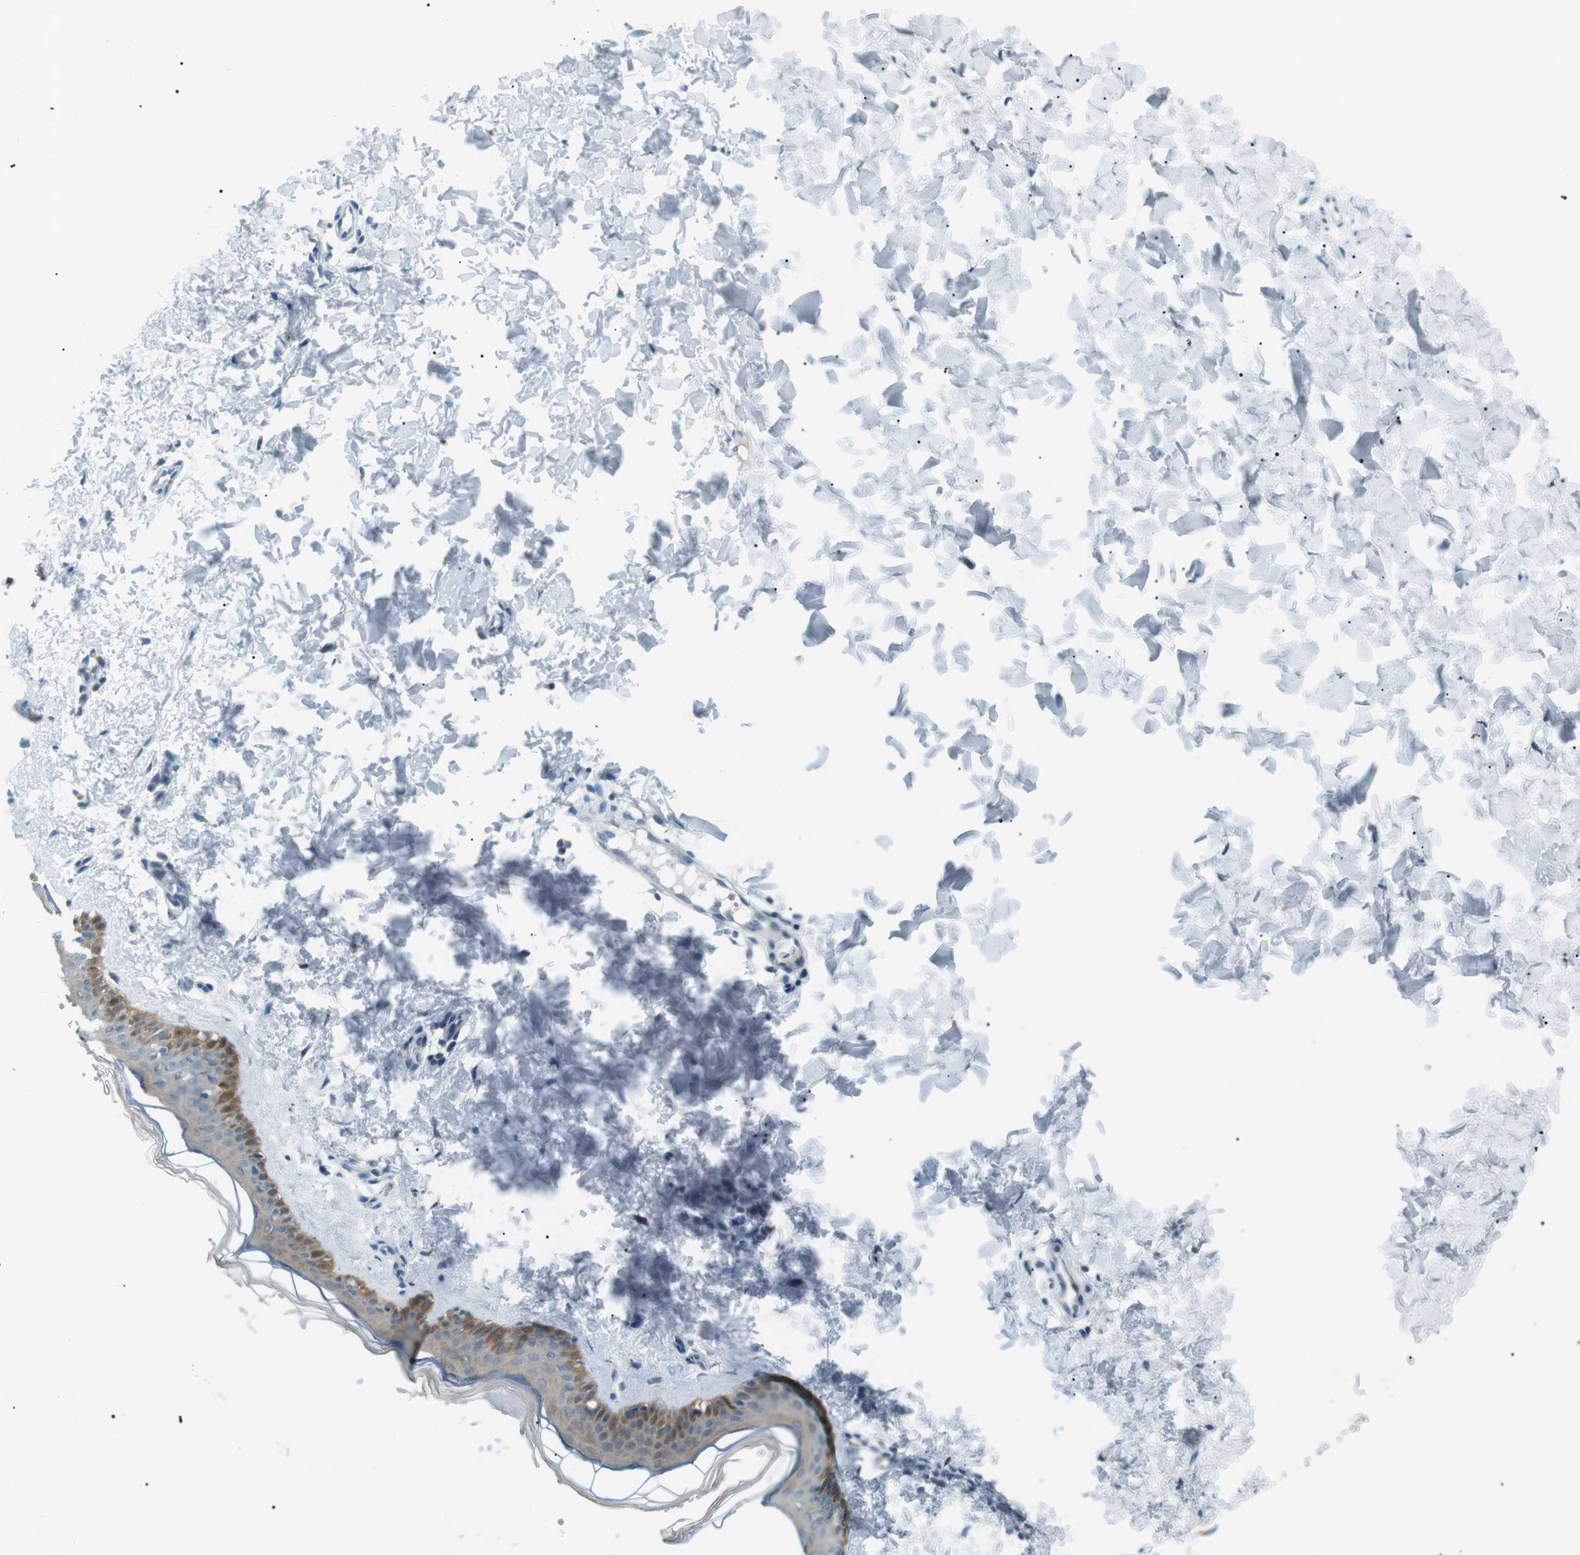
{"staining": {"intensity": "negative", "quantity": "none", "location": "none"}, "tissue": "skin", "cell_type": "Fibroblasts", "image_type": "normal", "snomed": [{"axis": "morphology", "description": "Normal tissue, NOS"}, {"axis": "topography", "description": "Skin"}], "caption": "Histopathology image shows no protein positivity in fibroblasts of normal skin. (Brightfield microscopy of DAB IHC at high magnification).", "gene": "ENSG00000289724", "patient": {"sex": "female", "age": 41}}